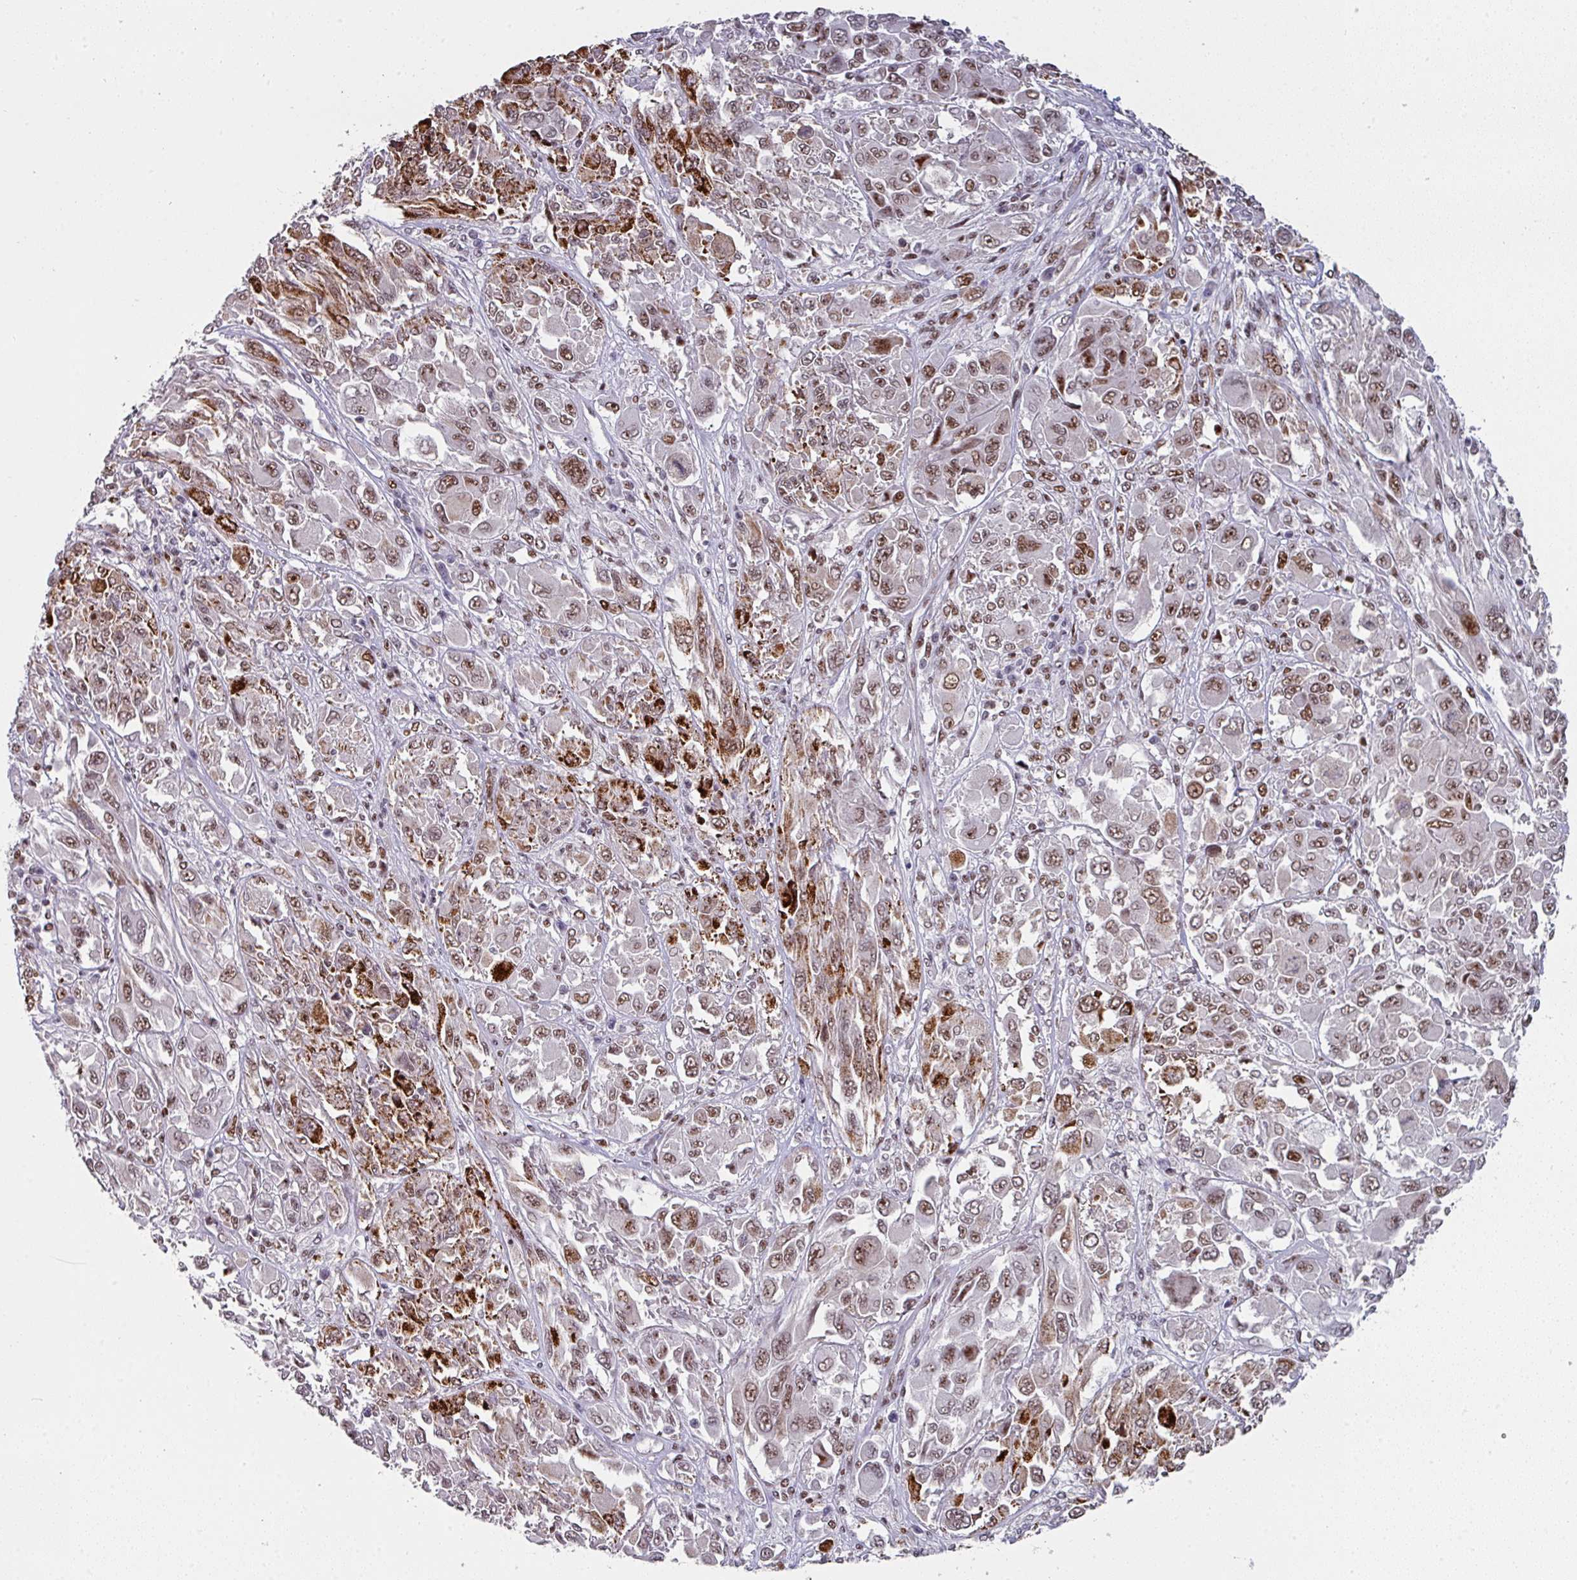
{"staining": {"intensity": "moderate", "quantity": ">75%", "location": "nuclear"}, "tissue": "melanoma", "cell_type": "Tumor cells", "image_type": "cancer", "snomed": [{"axis": "morphology", "description": "Malignant melanoma, NOS"}, {"axis": "topography", "description": "Skin"}], "caption": "Melanoma tissue exhibits moderate nuclear expression in about >75% of tumor cells", "gene": "RAD50", "patient": {"sex": "female", "age": 91}}